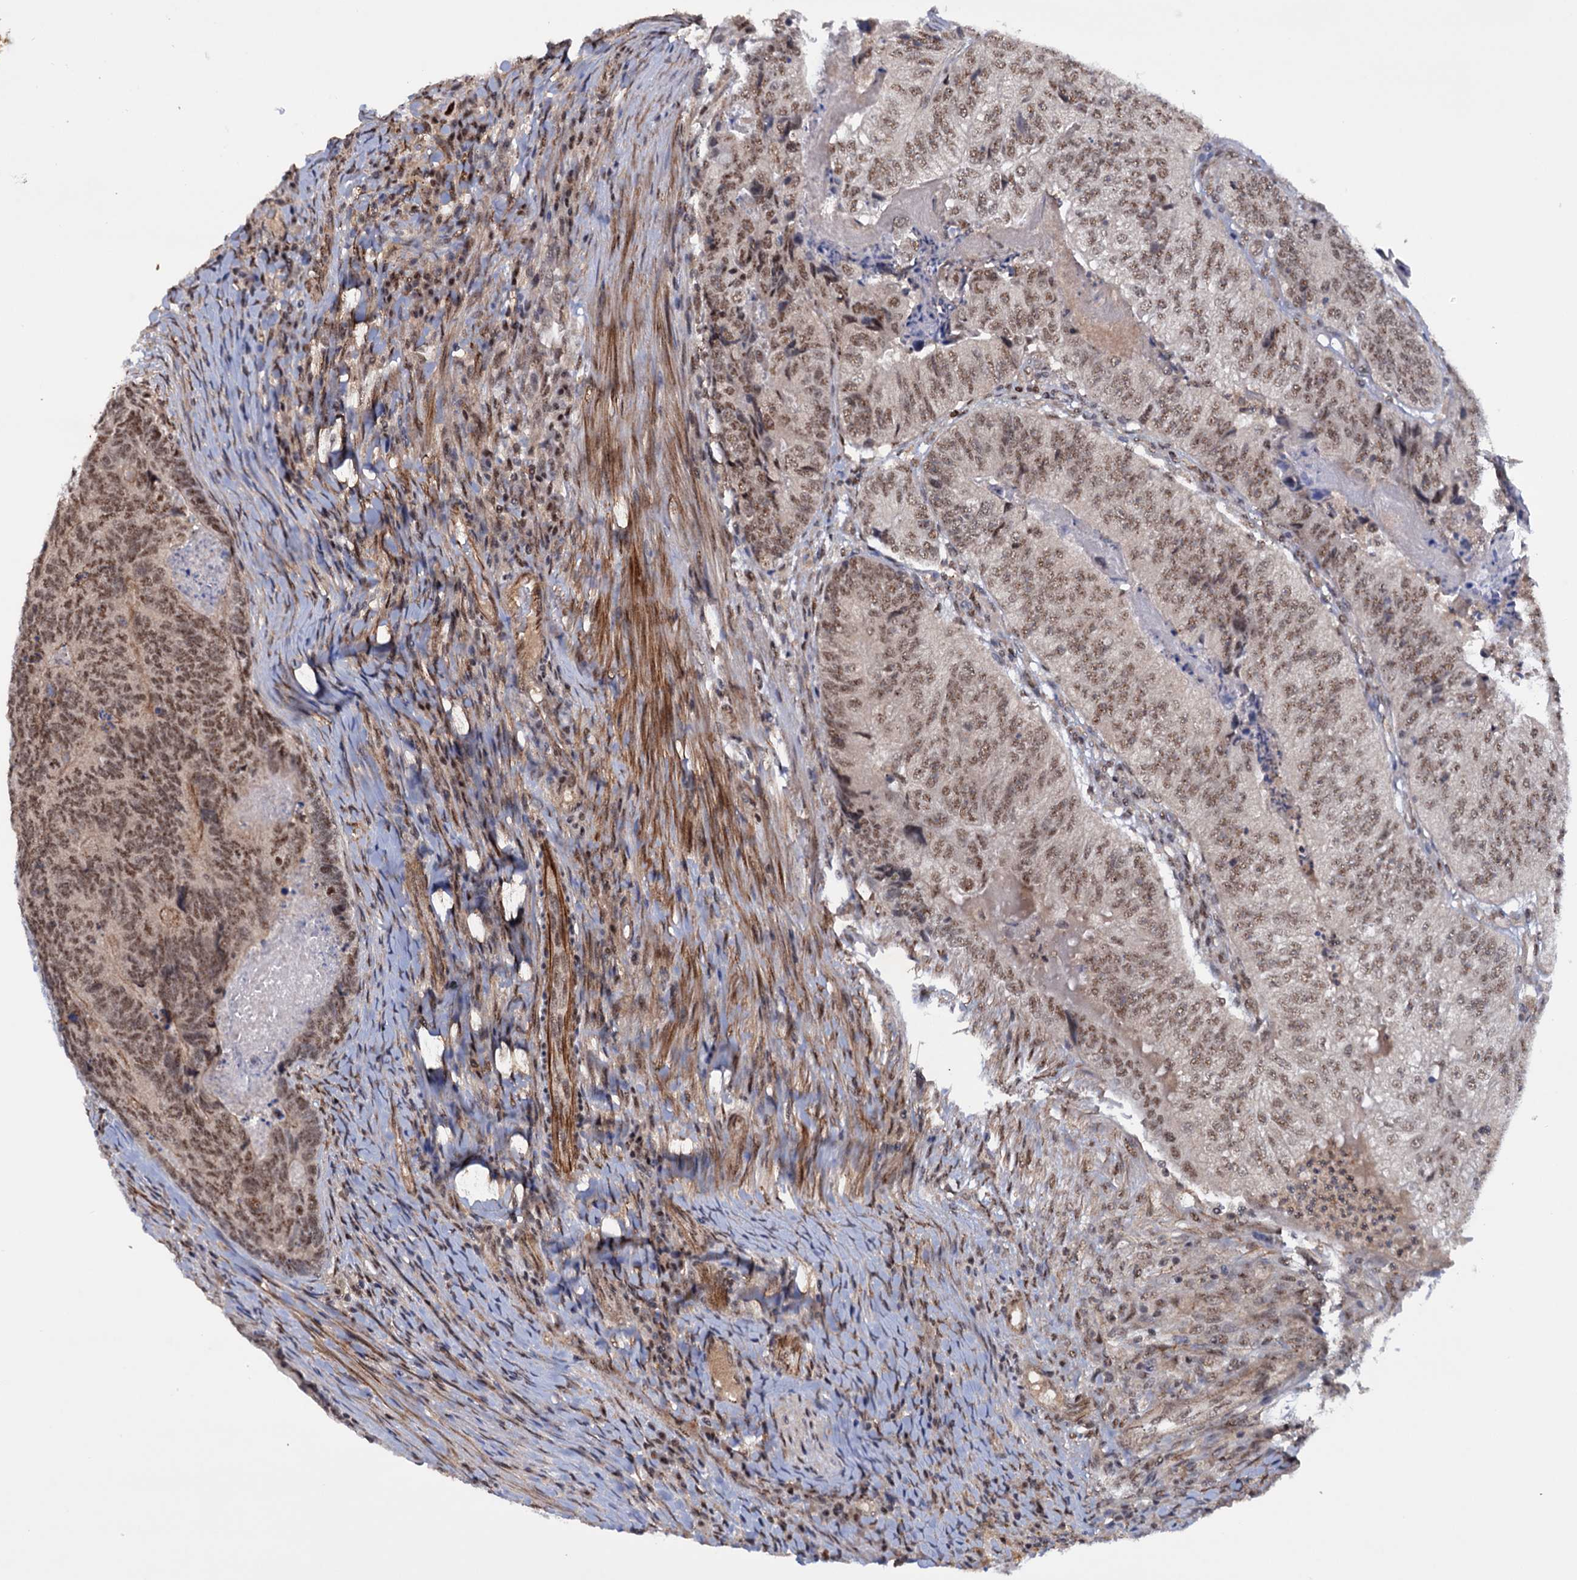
{"staining": {"intensity": "moderate", "quantity": ">75%", "location": "nuclear"}, "tissue": "colorectal cancer", "cell_type": "Tumor cells", "image_type": "cancer", "snomed": [{"axis": "morphology", "description": "Adenocarcinoma, NOS"}, {"axis": "topography", "description": "Colon"}], "caption": "Protein expression analysis of adenocarcinoma (colorectal) exhibits moderate nuclear staining in about >75% of tumor cells.", "gene": "TBC1D12", "patient": {"sex": "female", "age": 67}}